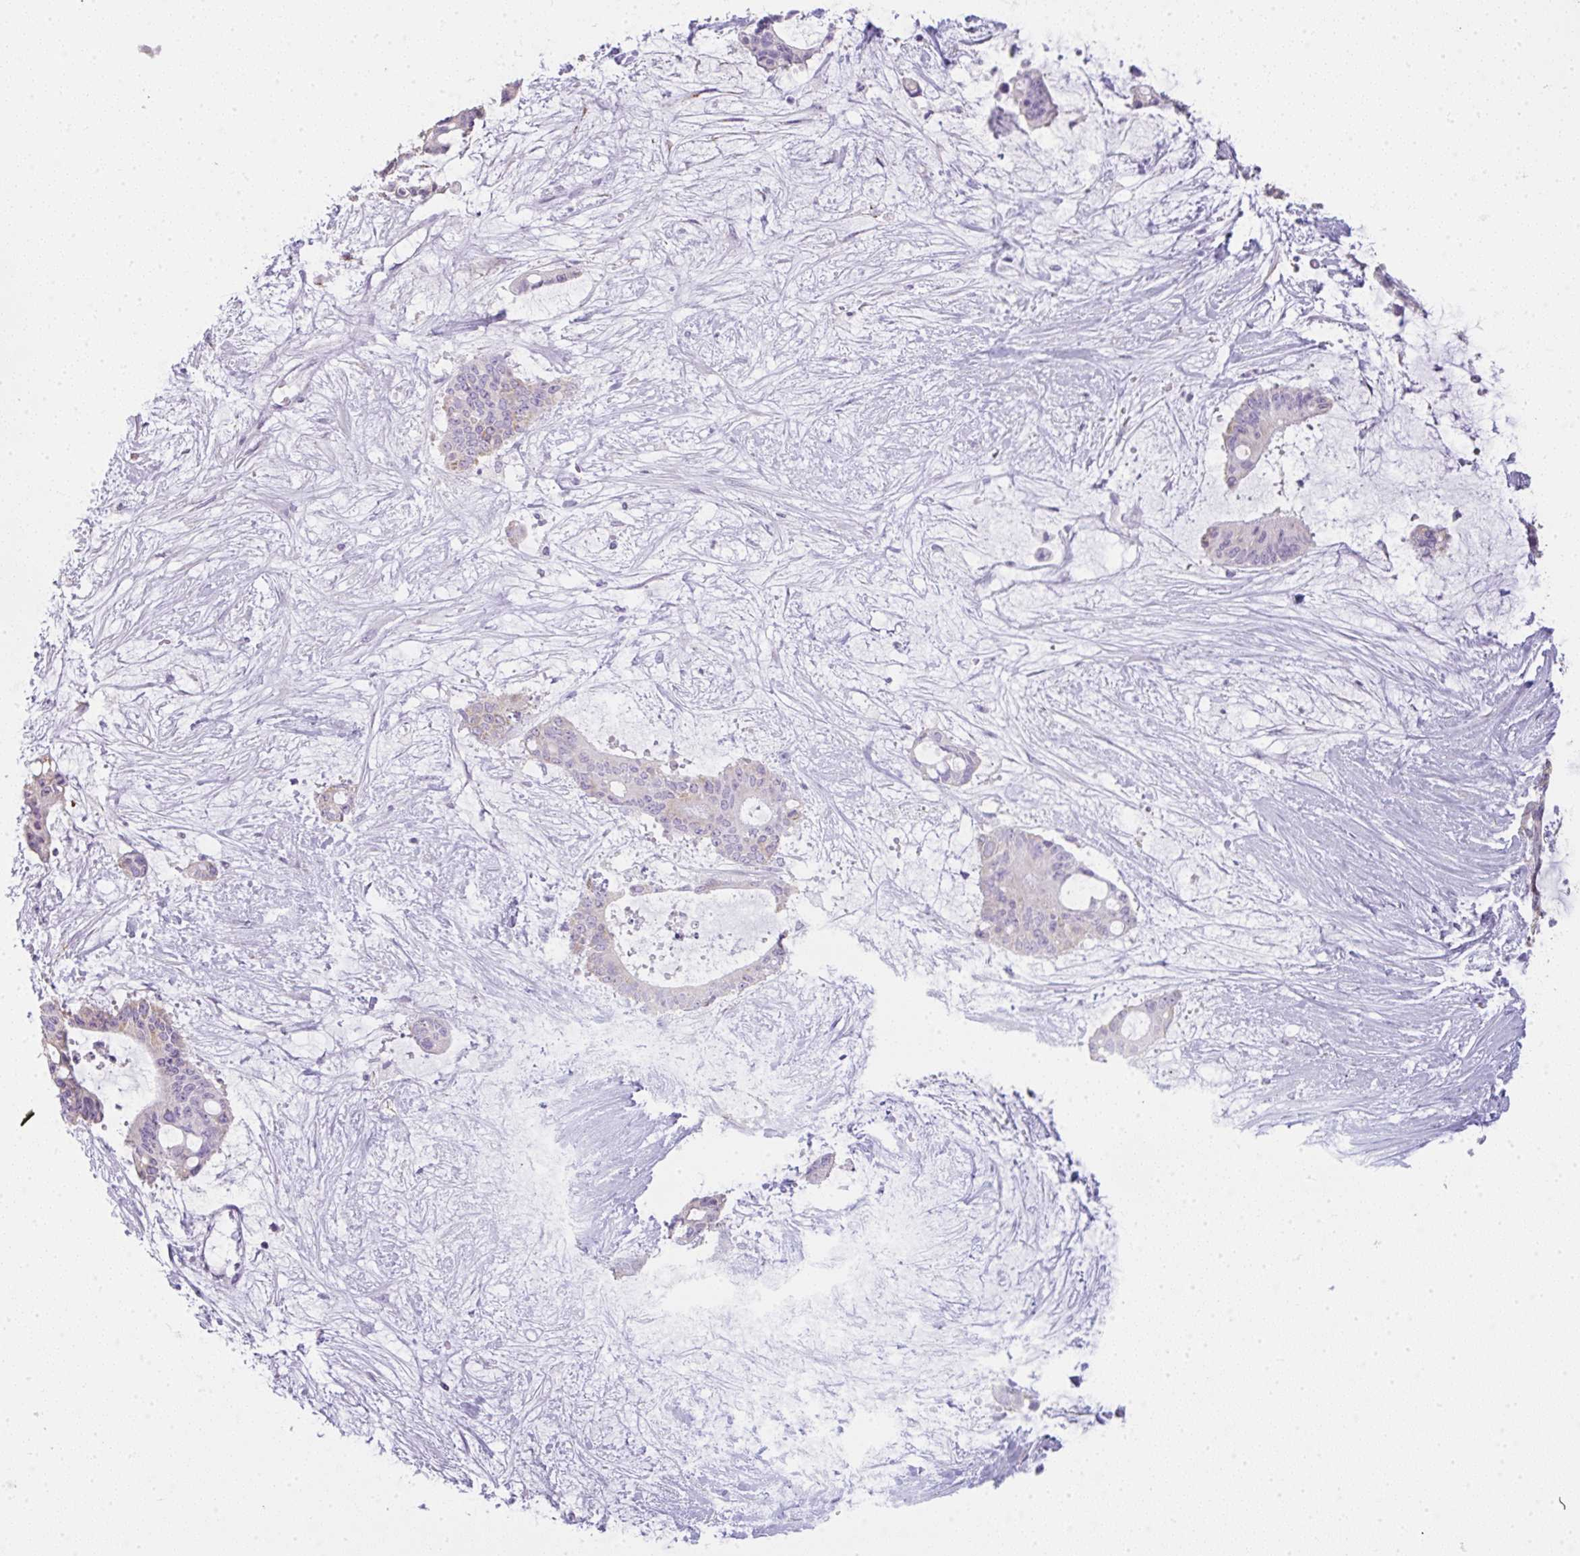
{"staining": {"intensity": "moderate", "quantity": "<25%", "location": "cytoplasmic/membranous"}, "tissue": "liver cancer", "cell_type": "Tumor cells", "image_type": "cancer", "snomed": [{"axis": "morphology", "description": "Normal tissue, NOS"}, {"axis": "morphology", "description": "Cholangiocarcinoma"}, {"axis": "topography", "description": "Liver"}, {"axis": "topography", "description": "Peripheral nerve tissue"}], "caption": "DAB immunohistochemical staining of liver cholangiocarcinoma displays moderate cytoplasmic/membranous protein positivity in about <25% of tumor cells.", "gene": "LPAR4", "patient": {"sex": "female", "age": 73}}